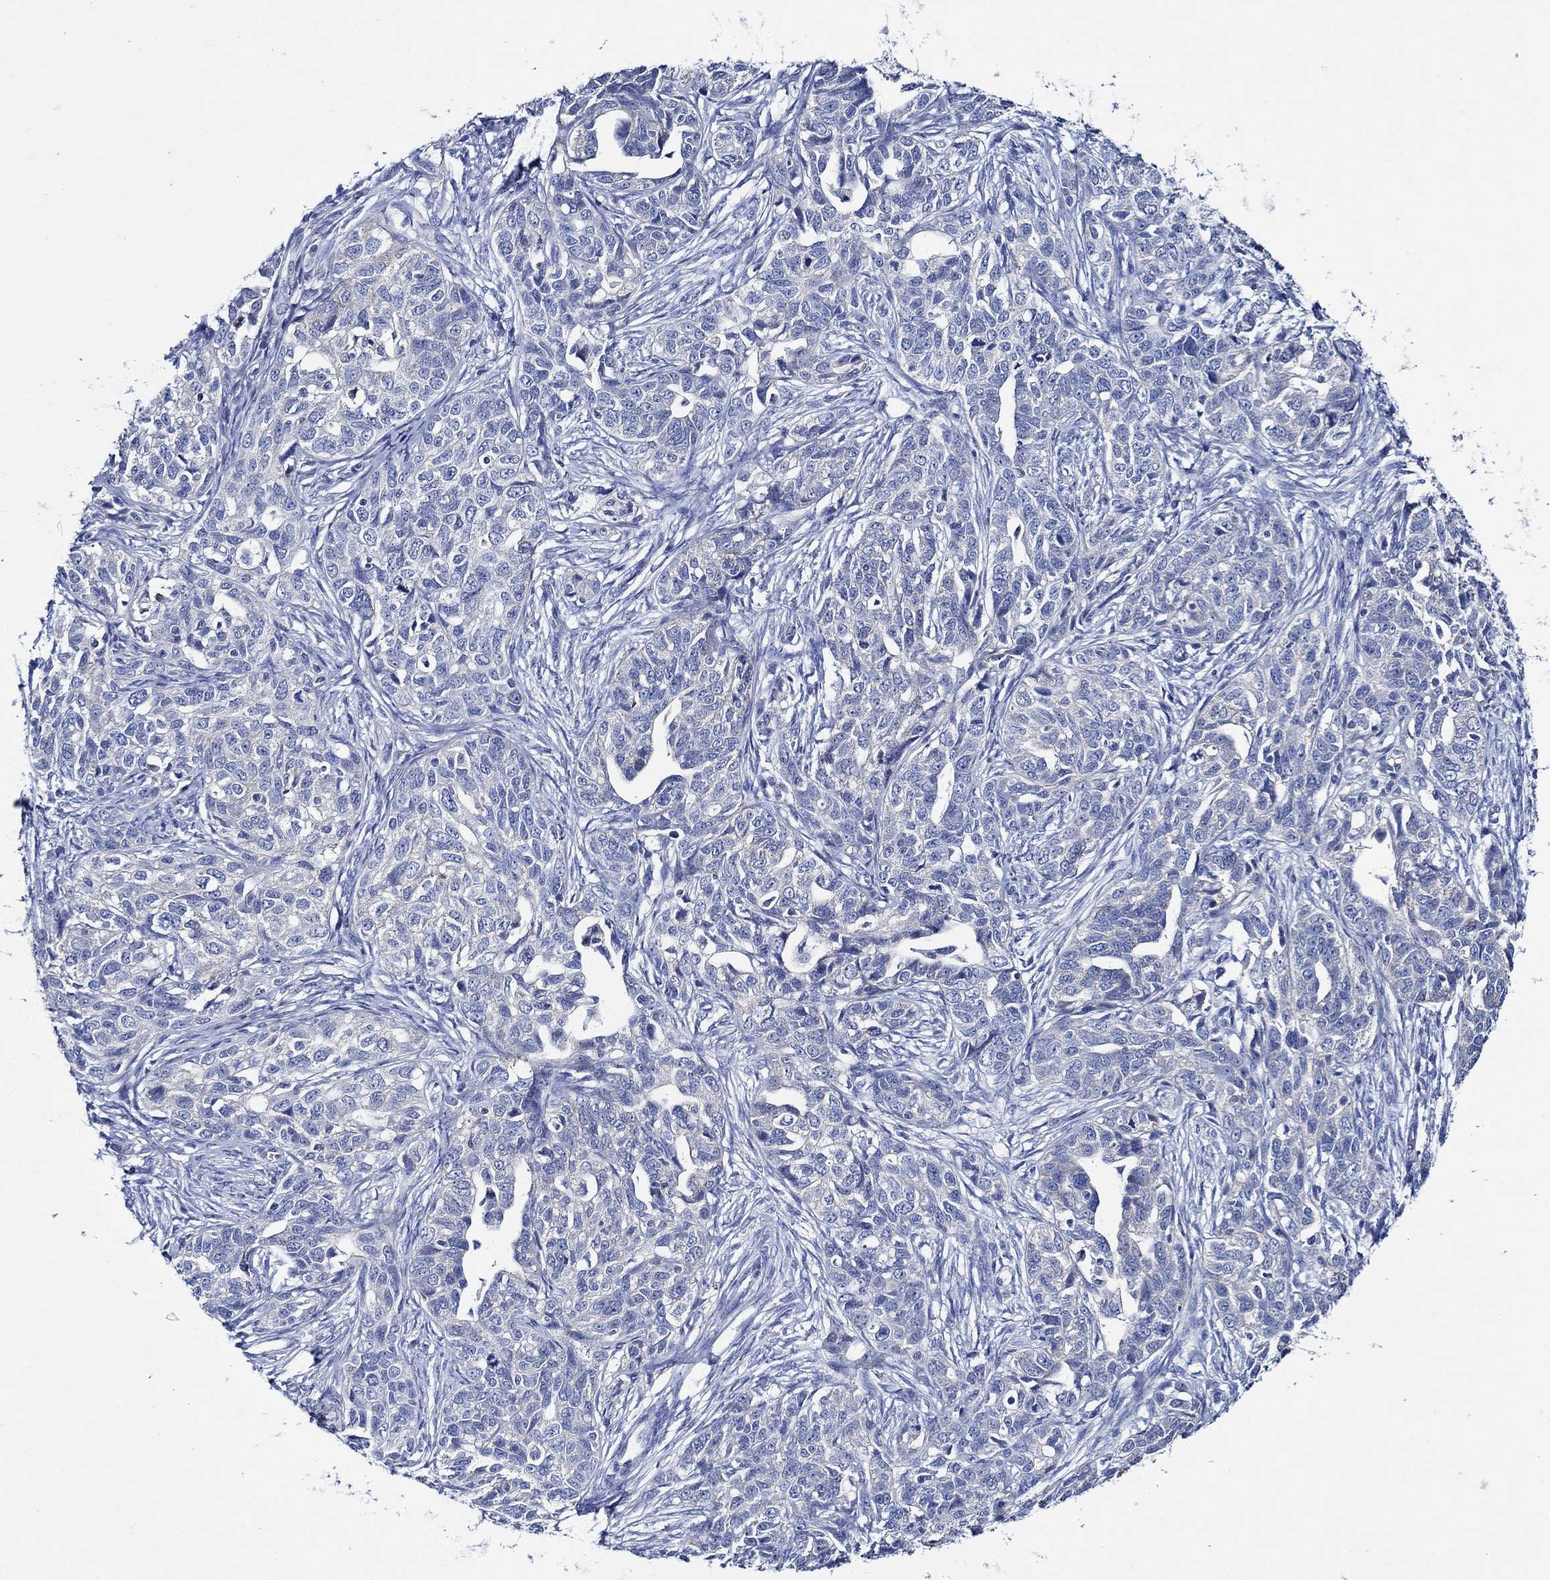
{"staining": {"intensity": "negative", "quantity": "none", "location": "none"}, "tissue": "ovarian cancer", "cell_type": "Tumor cells", "image_type": "cancer", "snomed": [{"axis": "morphology", "description": "Cystadenocarcinoma, serous, NOS"}, {"axis": "topography", "description": "Ovary"}], "caption": "Tumor cells are negative for protein expression in human ovarian cancer.", "gene": "SKOR1", "patient": {"sex": "female", "age": 71}}